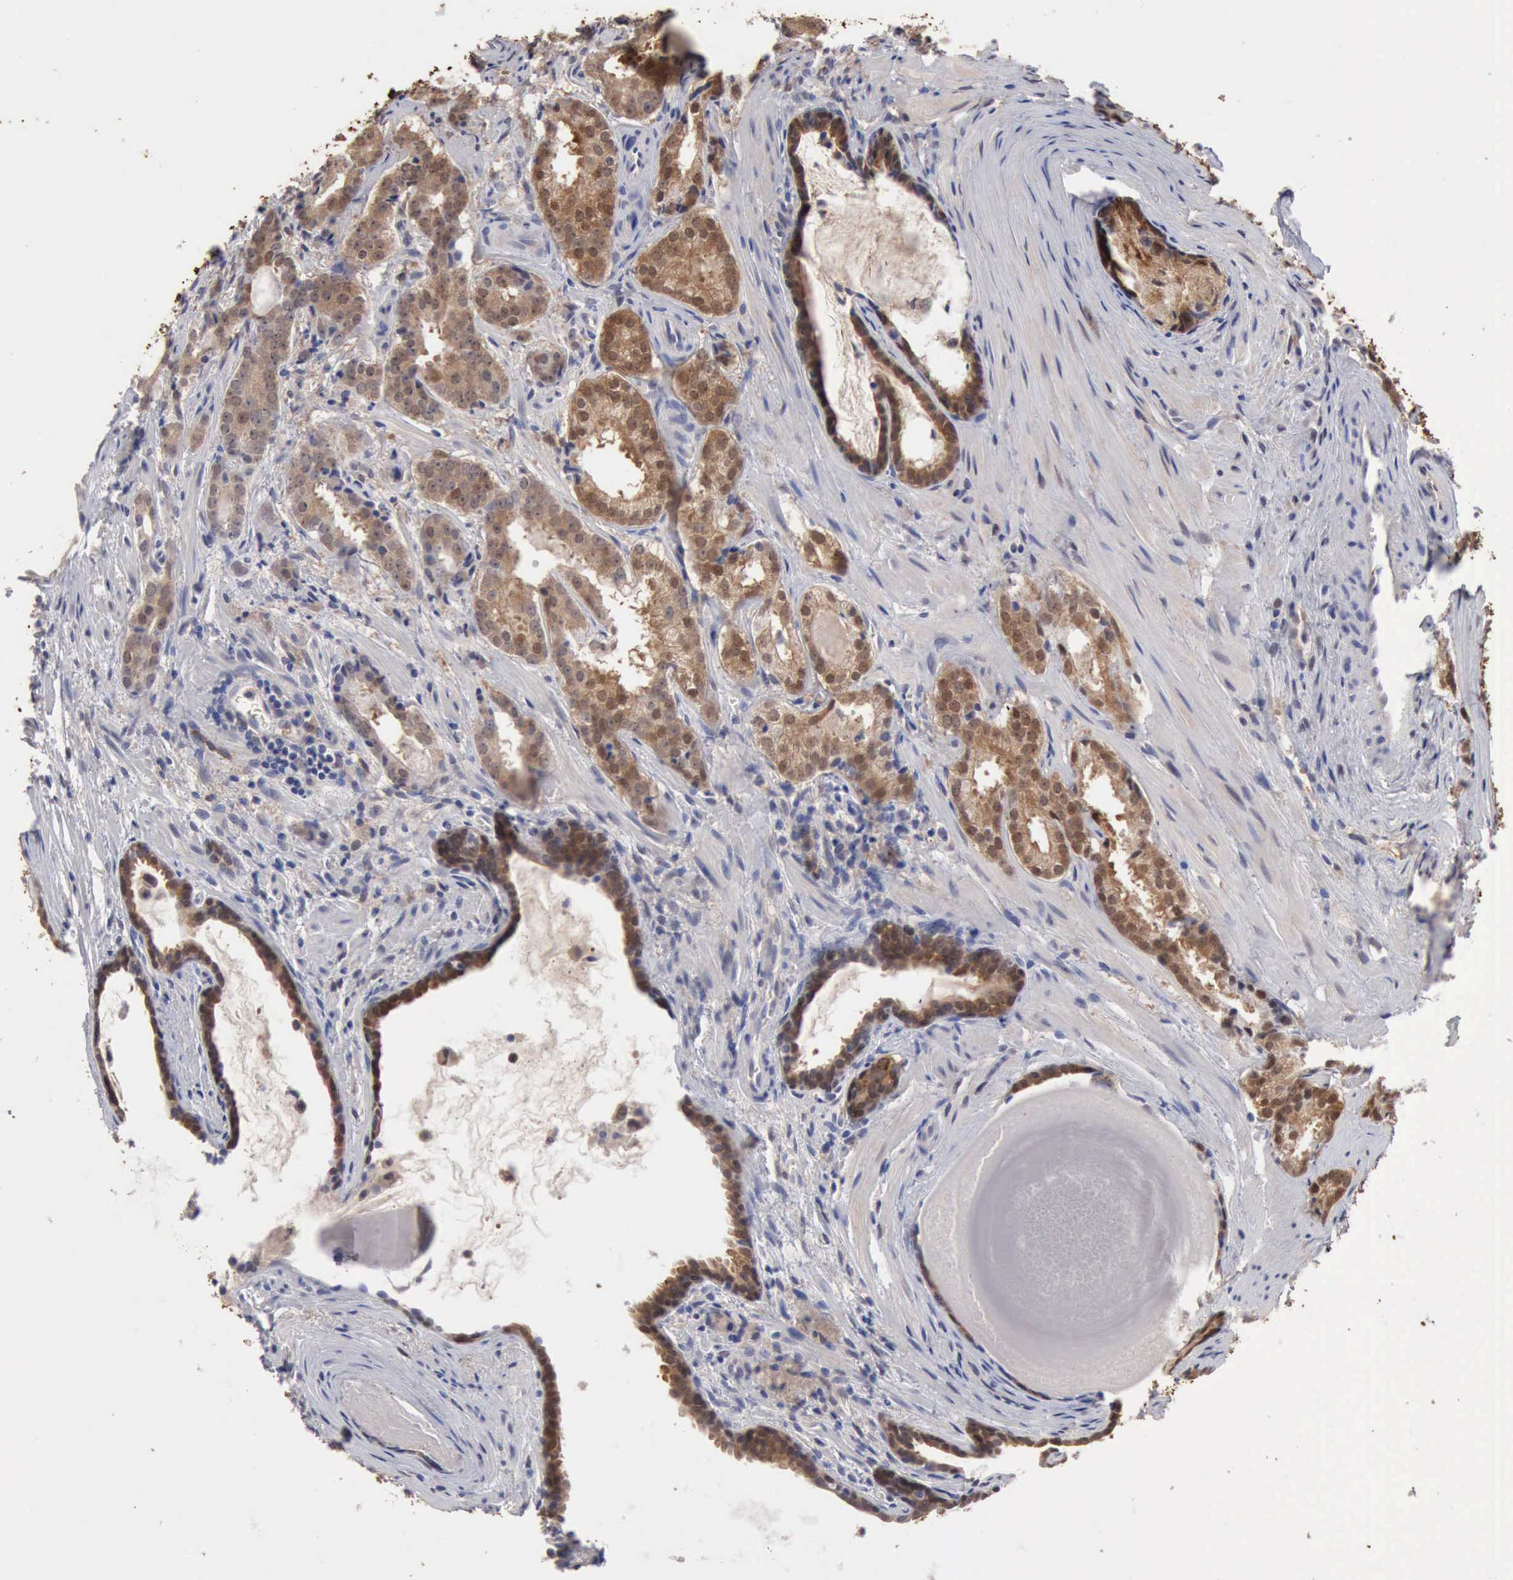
{"staining": {"intensity": "strong", "quantity": ">75%", "location": "cytoplasmic/membranous,nuclear"}, "tissue": "prostate cancer", "cell_type": "Tumor cells", "image_type": "cancer", "snomed": [{"axis": "morphology", "description": "Adenocarcinoma, Medium grade"}, {"axis": "topography", "description": "Prostate"}], "caption": "The histopathology image displays staining of prostate cancer (medium-grade adenocarcinoma), revealing strong cytoplasmic/membranous and nuclear protein expression (brown color) within tumor cells. (DAB (3,3'-diaminobenzidine) IHC with brightfield microscopy, high magnification).", "gene": "PTGR2", "patient": {"sex": "male", "age": 64}}